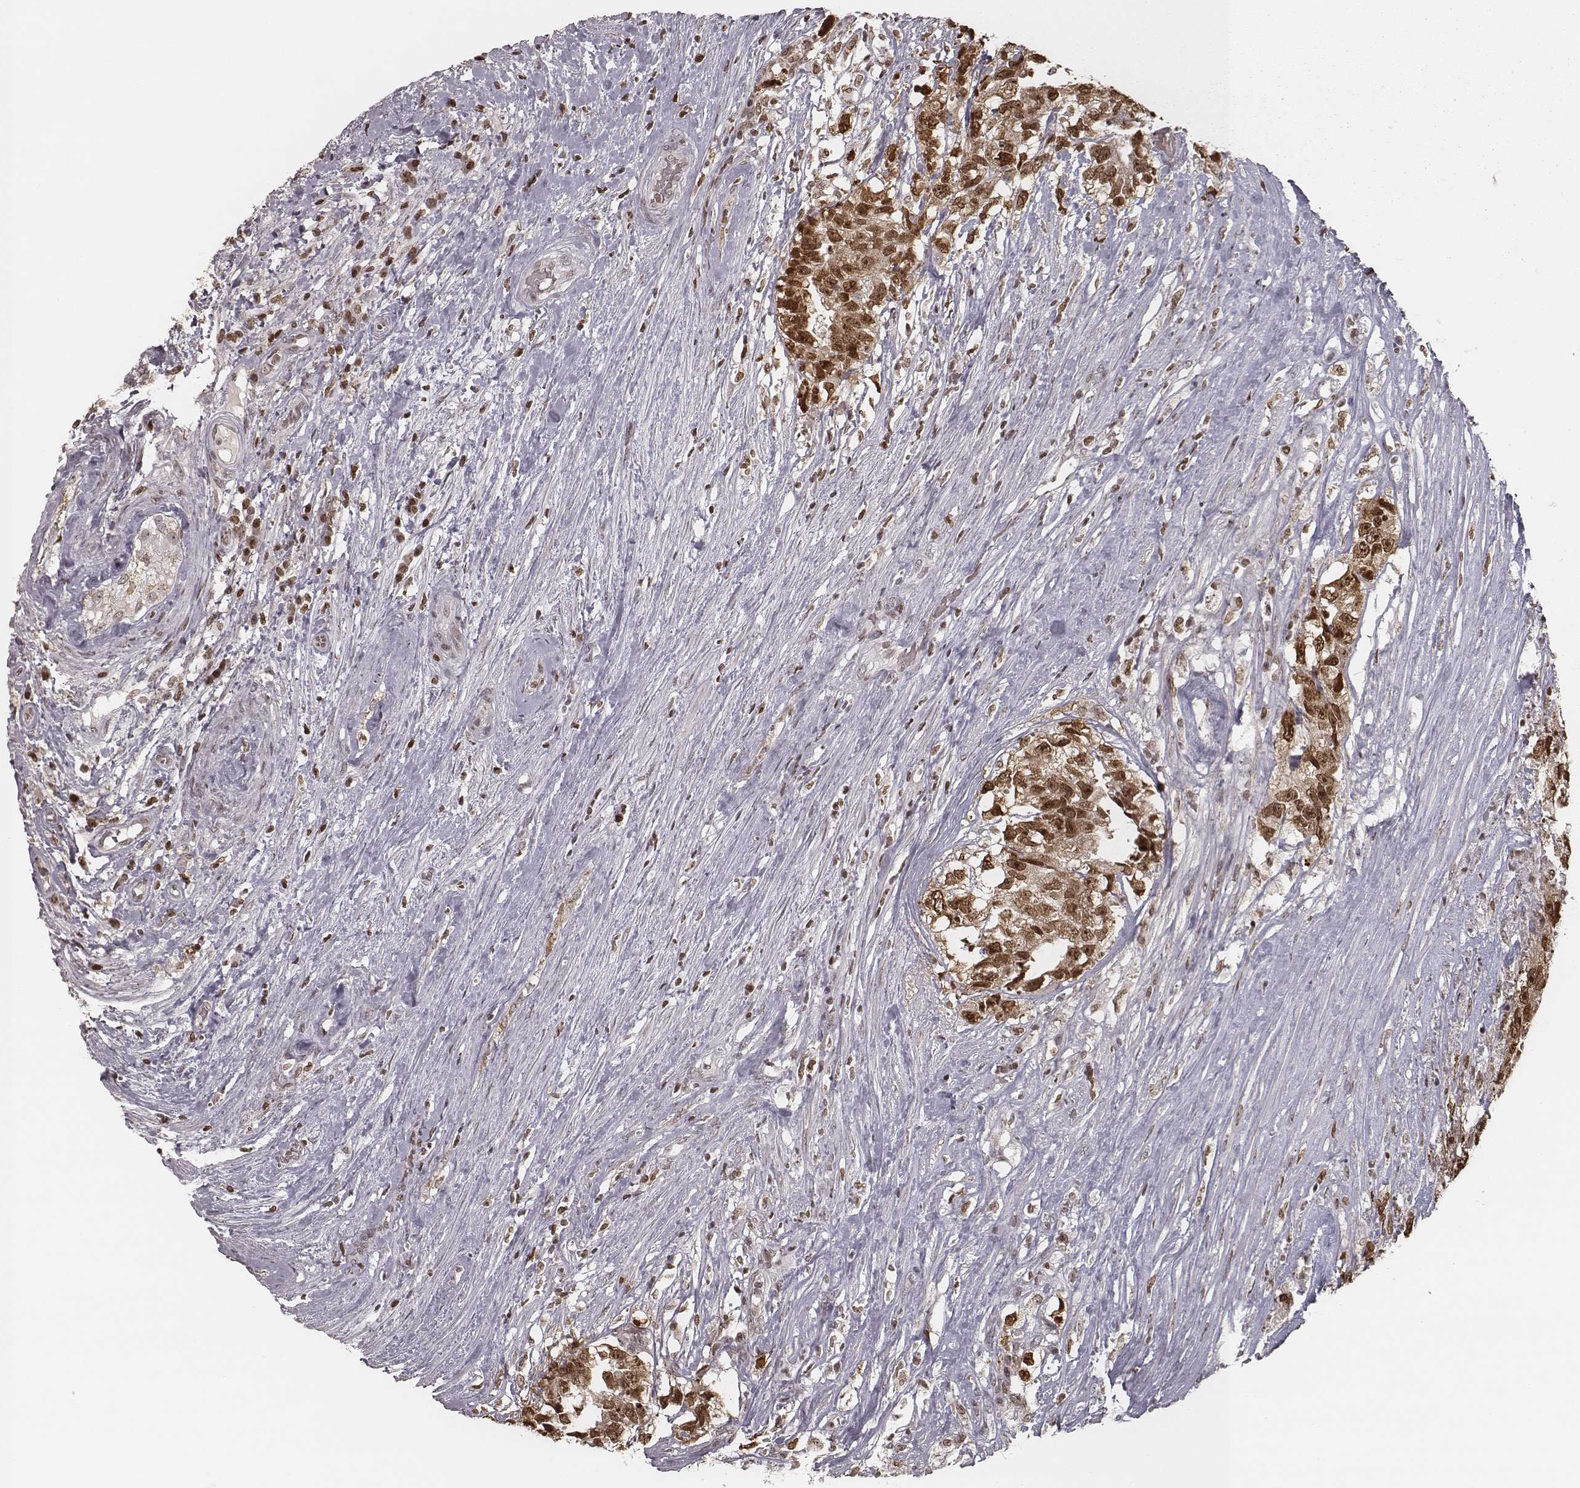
{"staining": {"intensity": "strong", "quantity": ">75%", "location": "nuclear"}, "tissue": "testis cancer", "cell_type": "Tumor cells", "image_type": "cancer", "snomed": [{"axis": "morphology", "description": "Seminoma, NOS"}, {"axis": "morphology", "description": "Carcinoma, Embryonal, NOS"}, {"axis": "topography", "description": "Testis"}], "caption": "This is an image of immunohistochemistry (IHC) staining of seminoma (testis), which shows strong staining in the nuclear of tumor cells.", "gene": "HMGA2", "patient": {"sex": "male", "age": 41}}